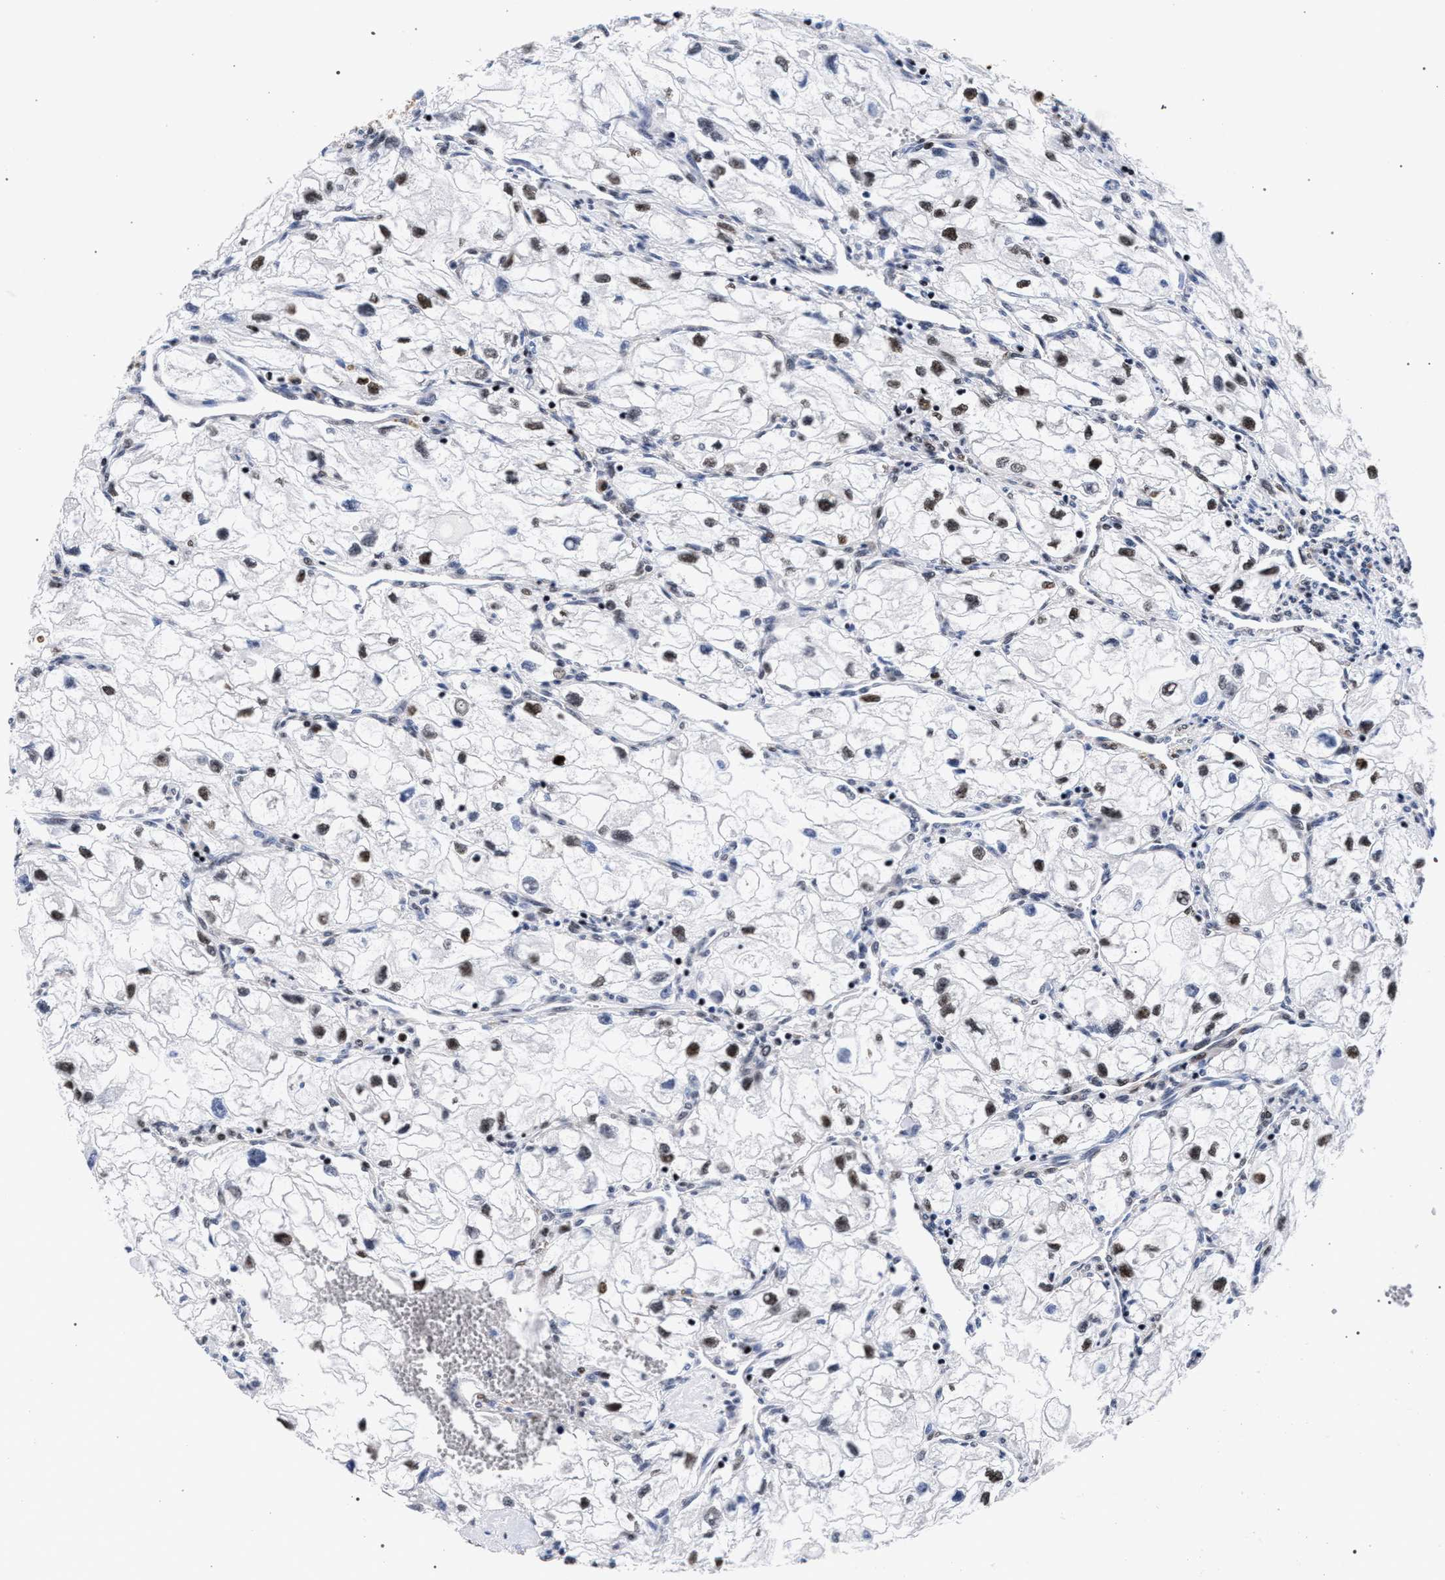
{"staining": {"intensity": "moderate", "quantity": ">75%", "location": "nuclear"}, "tissue": "renal cancer", "cell_type": "Tumor cells", "image_type": "cancer", "snomed": [{"axis": "morphology", "description": "Adenocarcinoma, NOS"}, {"axis": "topography", "description": "Kidney"}], "caption": "Immunohistochemistry (DAB) staining of renal adenocarcinoma shows moderate nuclear protein positivity in approximately >75% of tumor cells.", "gene": "HNRNPA1", "patient": {"sex": "female", "age": 70}}